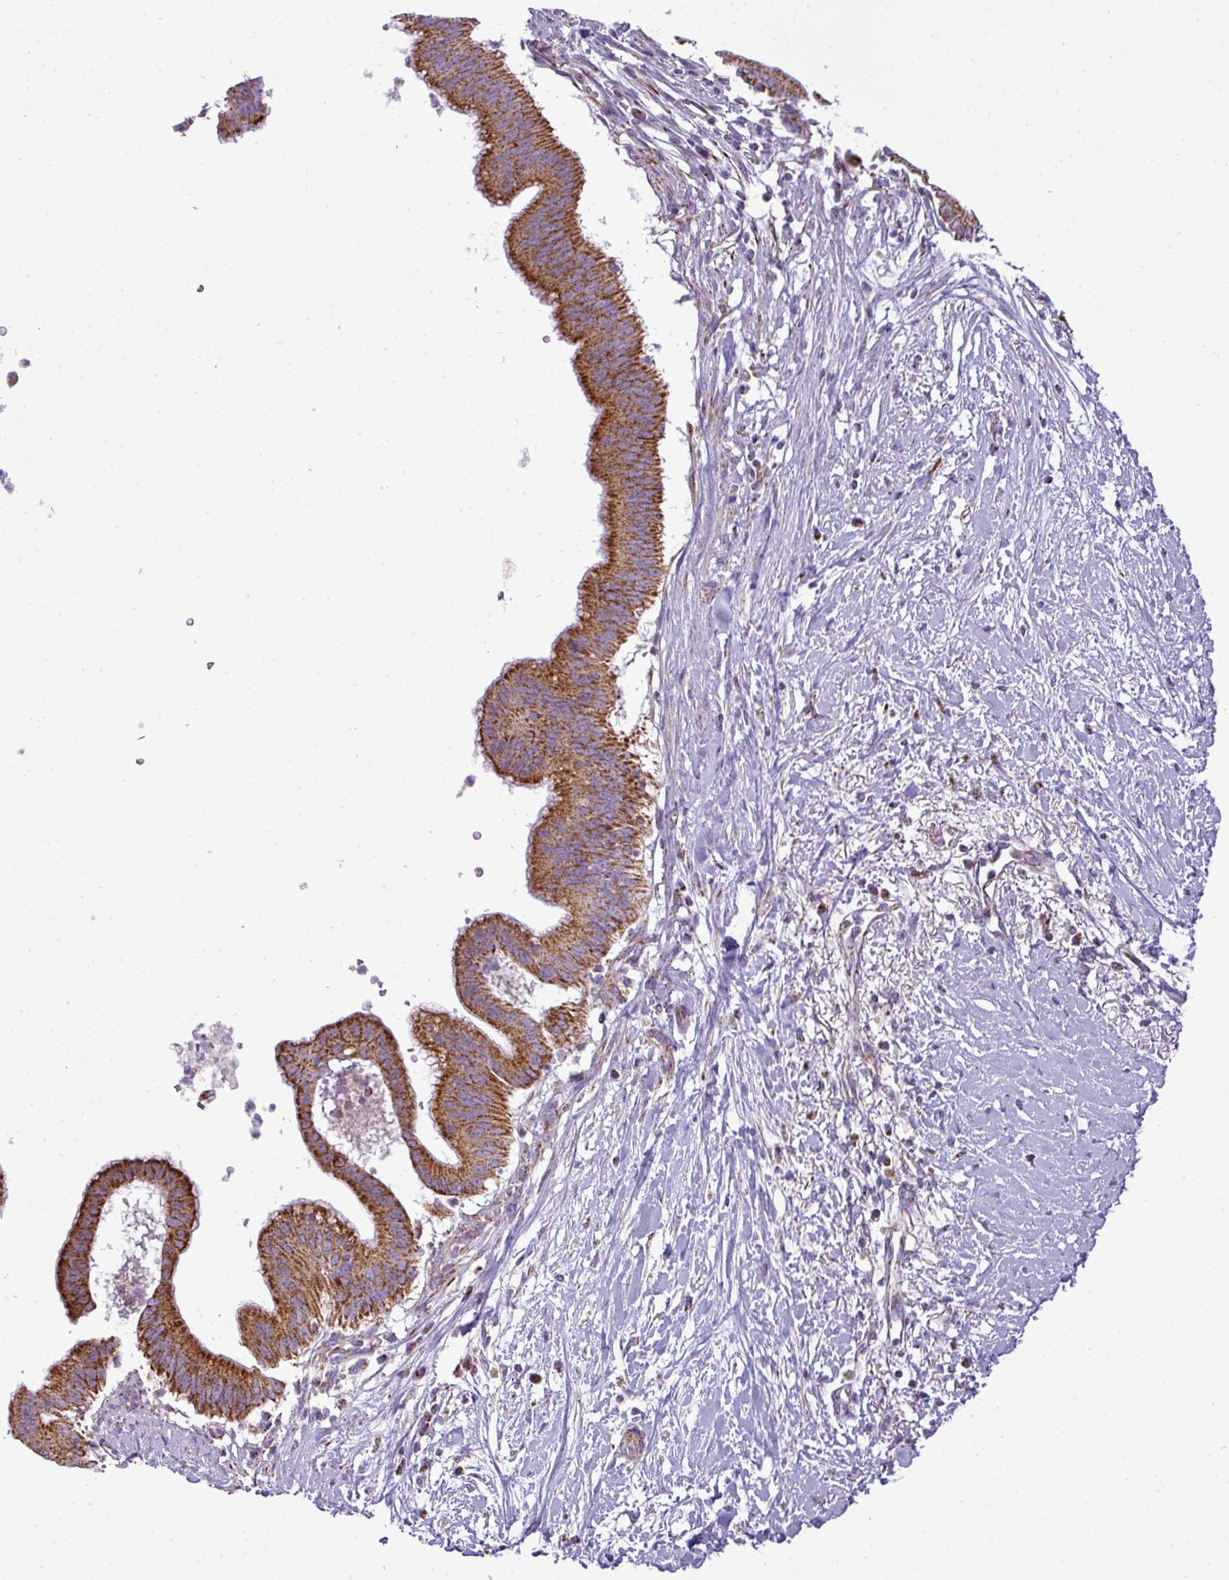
{"staining": {"intensity": "strong", "quantity": ">75%", "location": "cytoplasmic/membranous"}, "tissue": "pancreatic cancer", "cell_type": "Tumor cells", "image_type": "cancer", "snomed": [{"axis": "morphology", "description": "Adenocarcinoma, NOS"}, {"axis": "topography", "description": "Pancreas"}], "caption": "This image demonstrates immunohistochemistry (IHC) staining of pancreatic cancer, with high strong cytoplasmic/membranous expression in approximately >75% of tumor cells.", "gene": "ZNF81", "patient": {"sex": "male", "age": 68}}